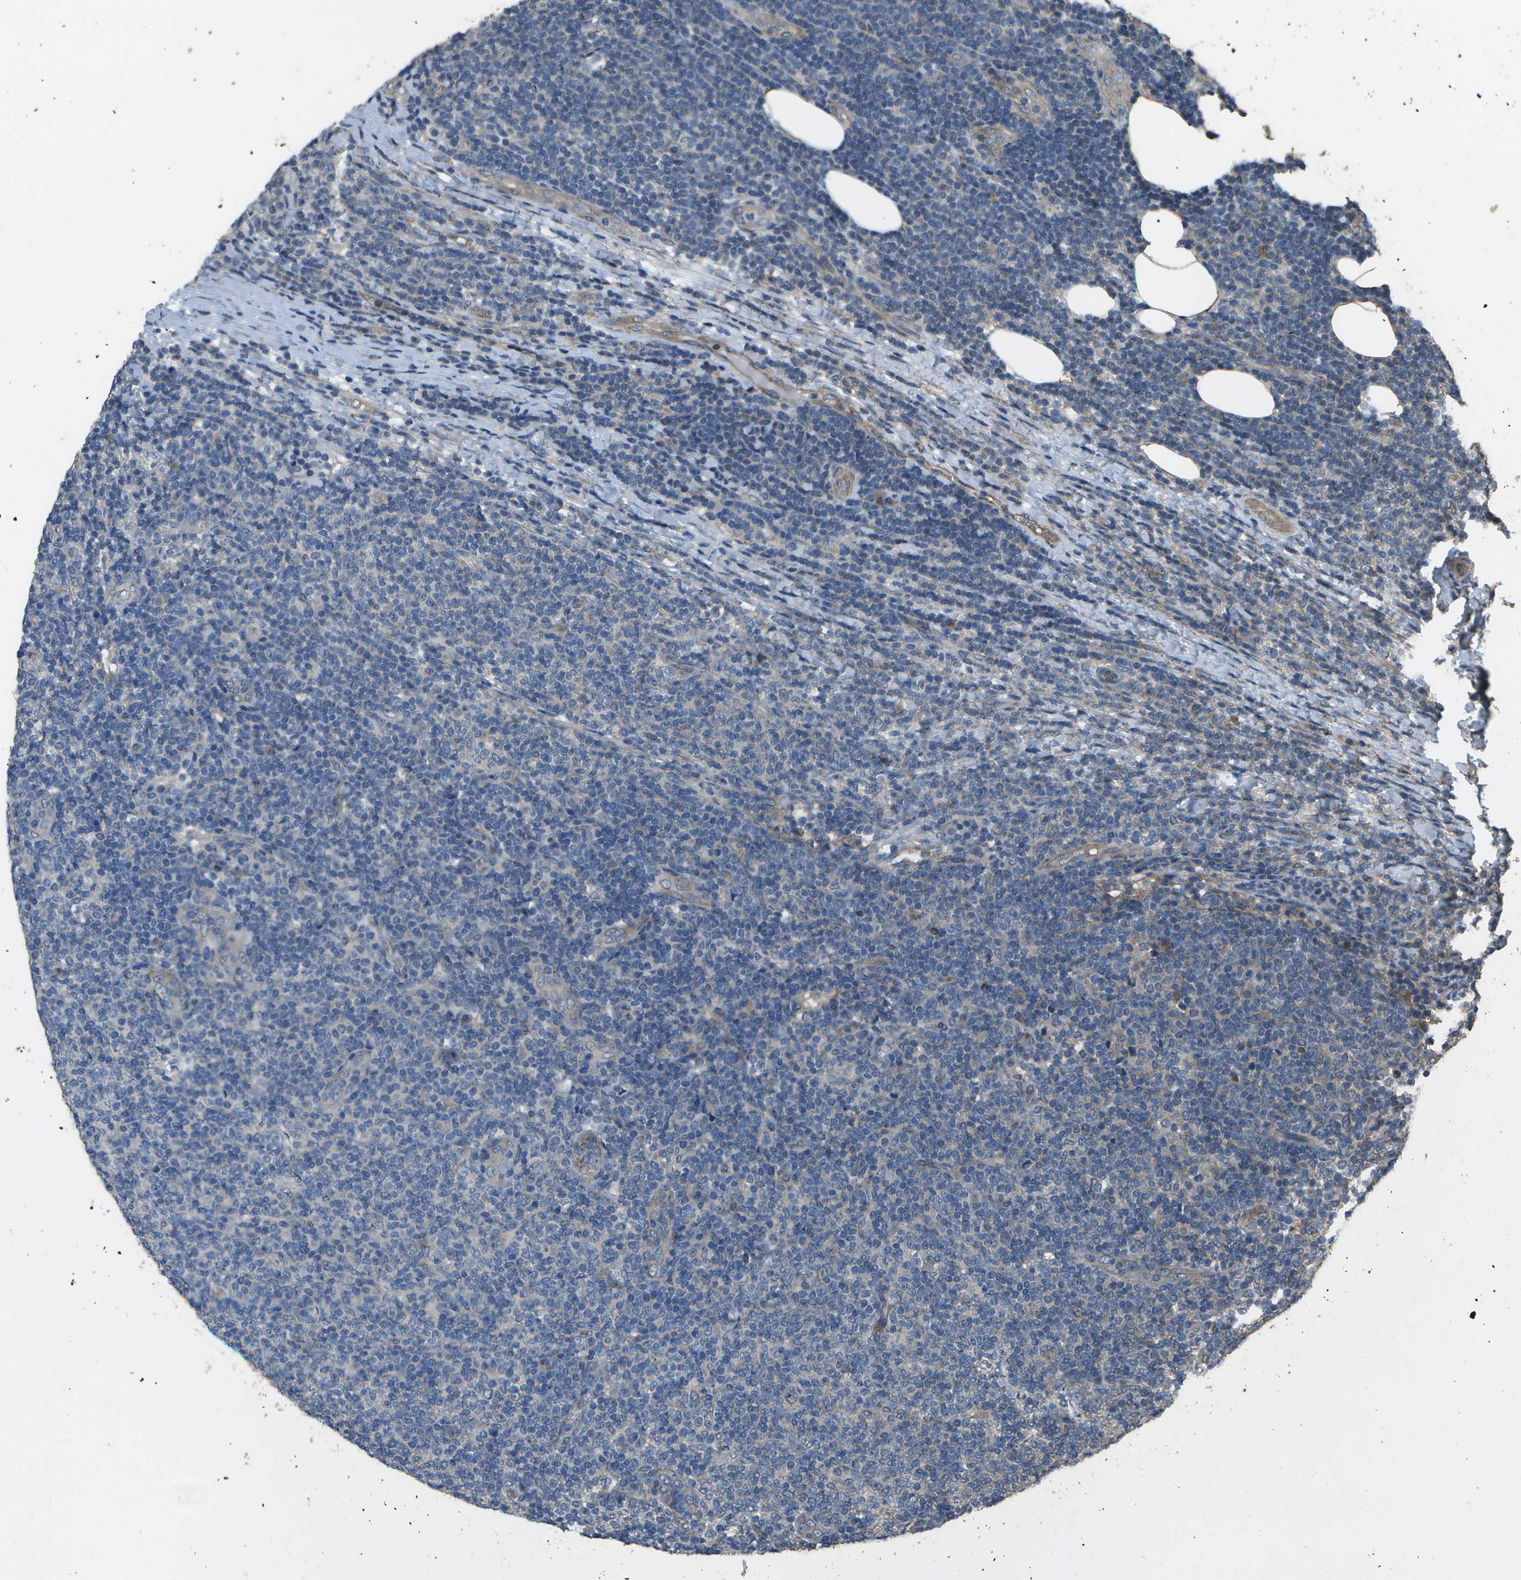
{"staining": {"intensity": "negative", "quantity": "none", "location": "none"}, "tissue": "lymphoma", "cell_type": "Tumor cells", "image_type": "cancer", "snomed": [{"axis": "morphology", "description": "Malignant lymphoma, non-Hodgkin's type, Low grade"}, {"axis": "topography", "description": "Lymph node"}], "caption": "An immunohistochemistry (IHC) histopathology image of malignant lymphoma, non-Hodgkin's type (low-grade) is shown. There is no staining in tumor cells of malignant lymphoma, non-Hodgkin's type (low-grade).", "gene": "CLNS1A", "patient": {"sex": "male", "age": 66}}